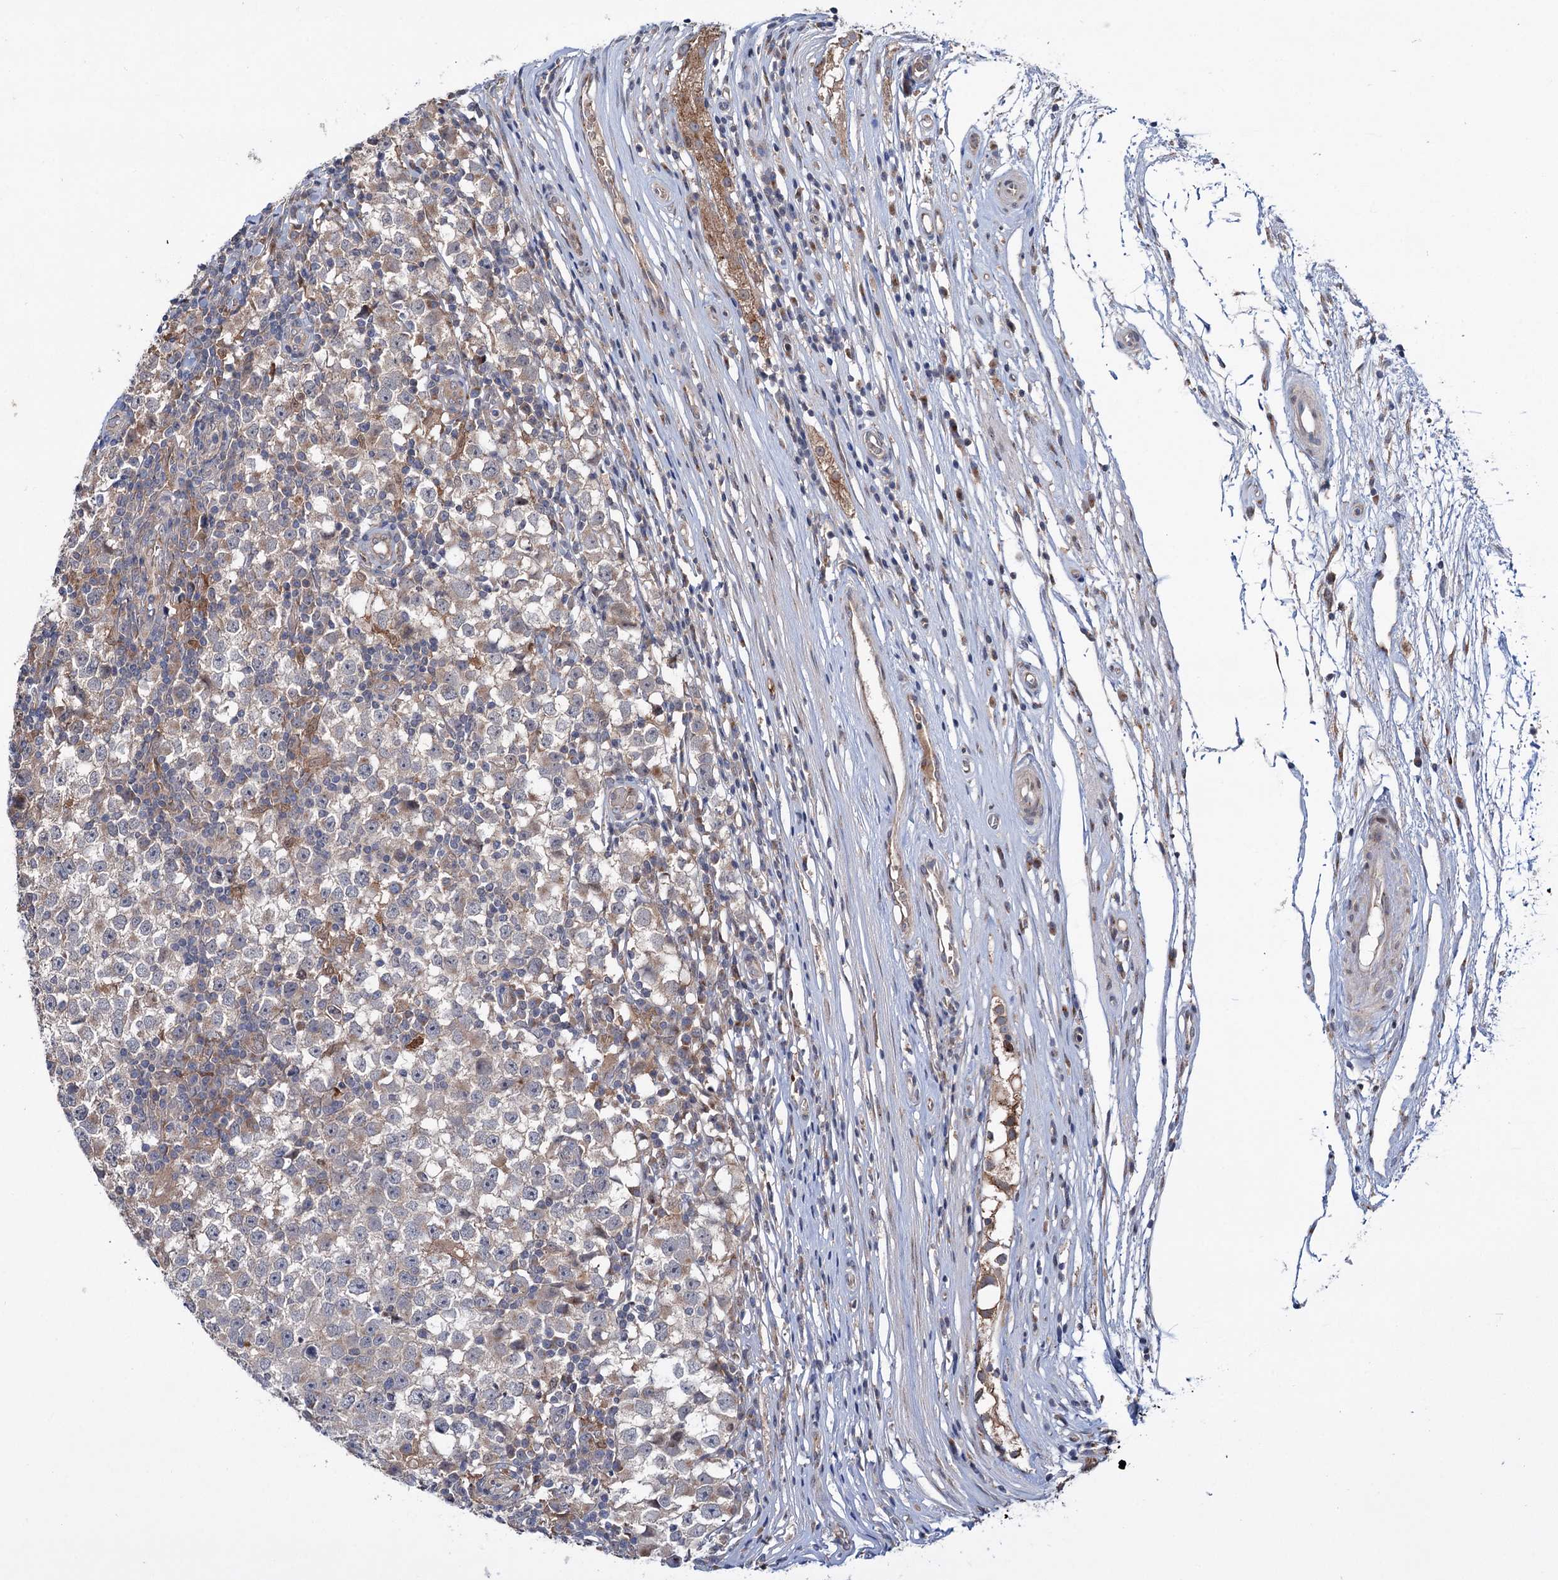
{"staining": {"intensity": "negative", "quantity": "none", "location": "none"}, "tissue": "testis cancer", "cell_type": "Tumor cells", "image_type": "cancer", "snomed": [{"axis": "morphology", "description": "Seminoma, NOS"}, {"axis": "topography", "description": "Testis"}], "caption": "This is an immunohistochemistry (IHC) histopathology image of human testis cancer. There is no positivity in tumor cells.", "gene": "PTPN3", "patient": {"sex": "male", "age": 65}}